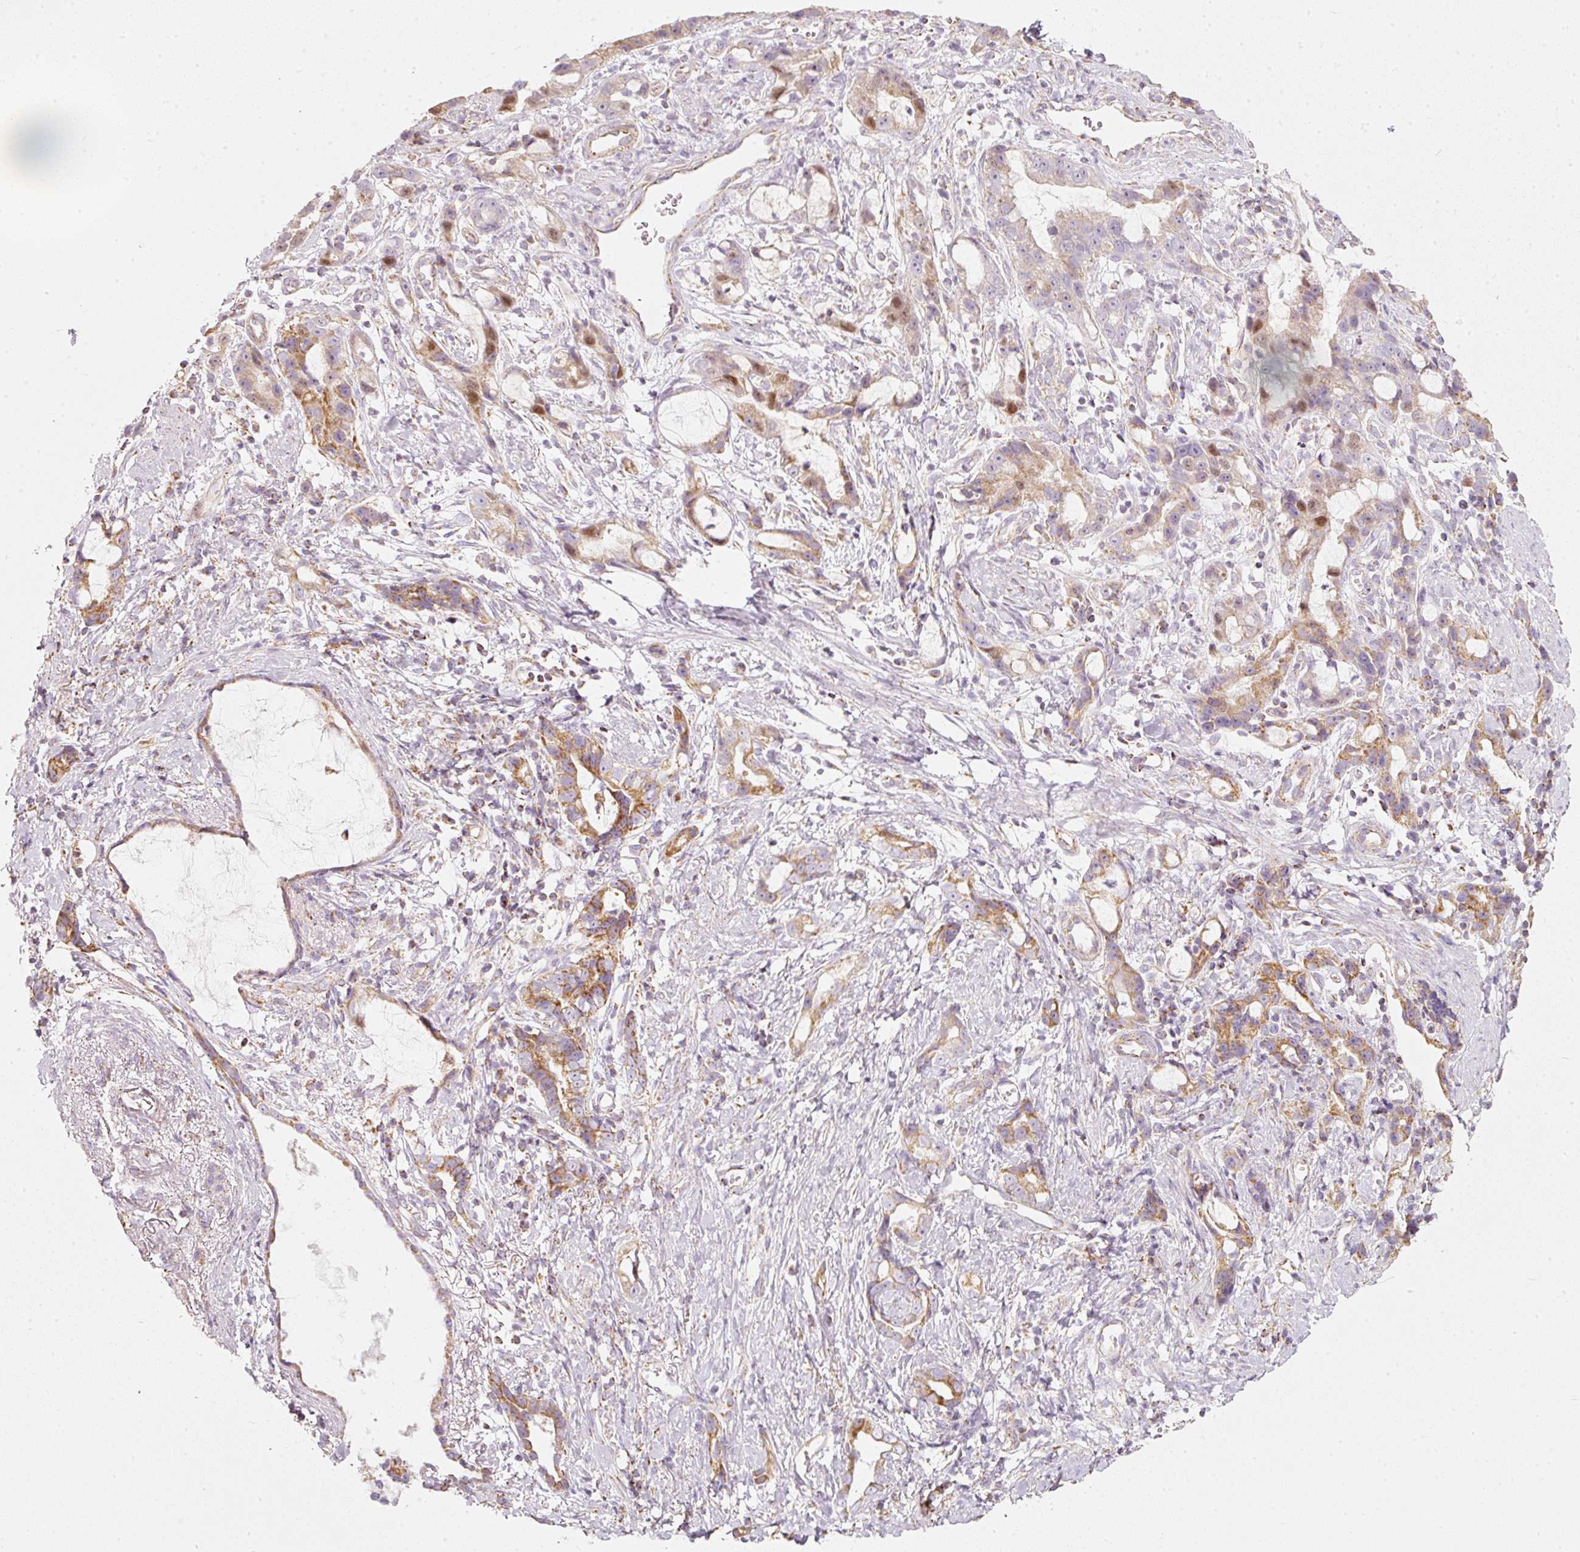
{"staining": {"intensity": "moderate", "quantity": "25%-75%", "location": "cytoplasmic/membranous,nuclear"}, "tissue": "stomach cancer", "cell_type": "Tumor cells", "image_type": "cancer", "snomed": [{"axis": "morphology", "description": "Adenocarcinoma, NOS"}, {"axis": "topography", "description": "Stomach"}], "caption": "Immunohistochemistry photomicrograph of neoplastic tissue: human stomach cancer stained using immunohistochemistry (IHC) displays medium levels of moderate protein expression localized specifically in the cytoplasmic/membranous and nuclear of tumor cells, appearing as a cytoplasmic/membranous and nuclear brown color.", "gene": "DUT", "patient": {"sex": "male", "age": 55}}